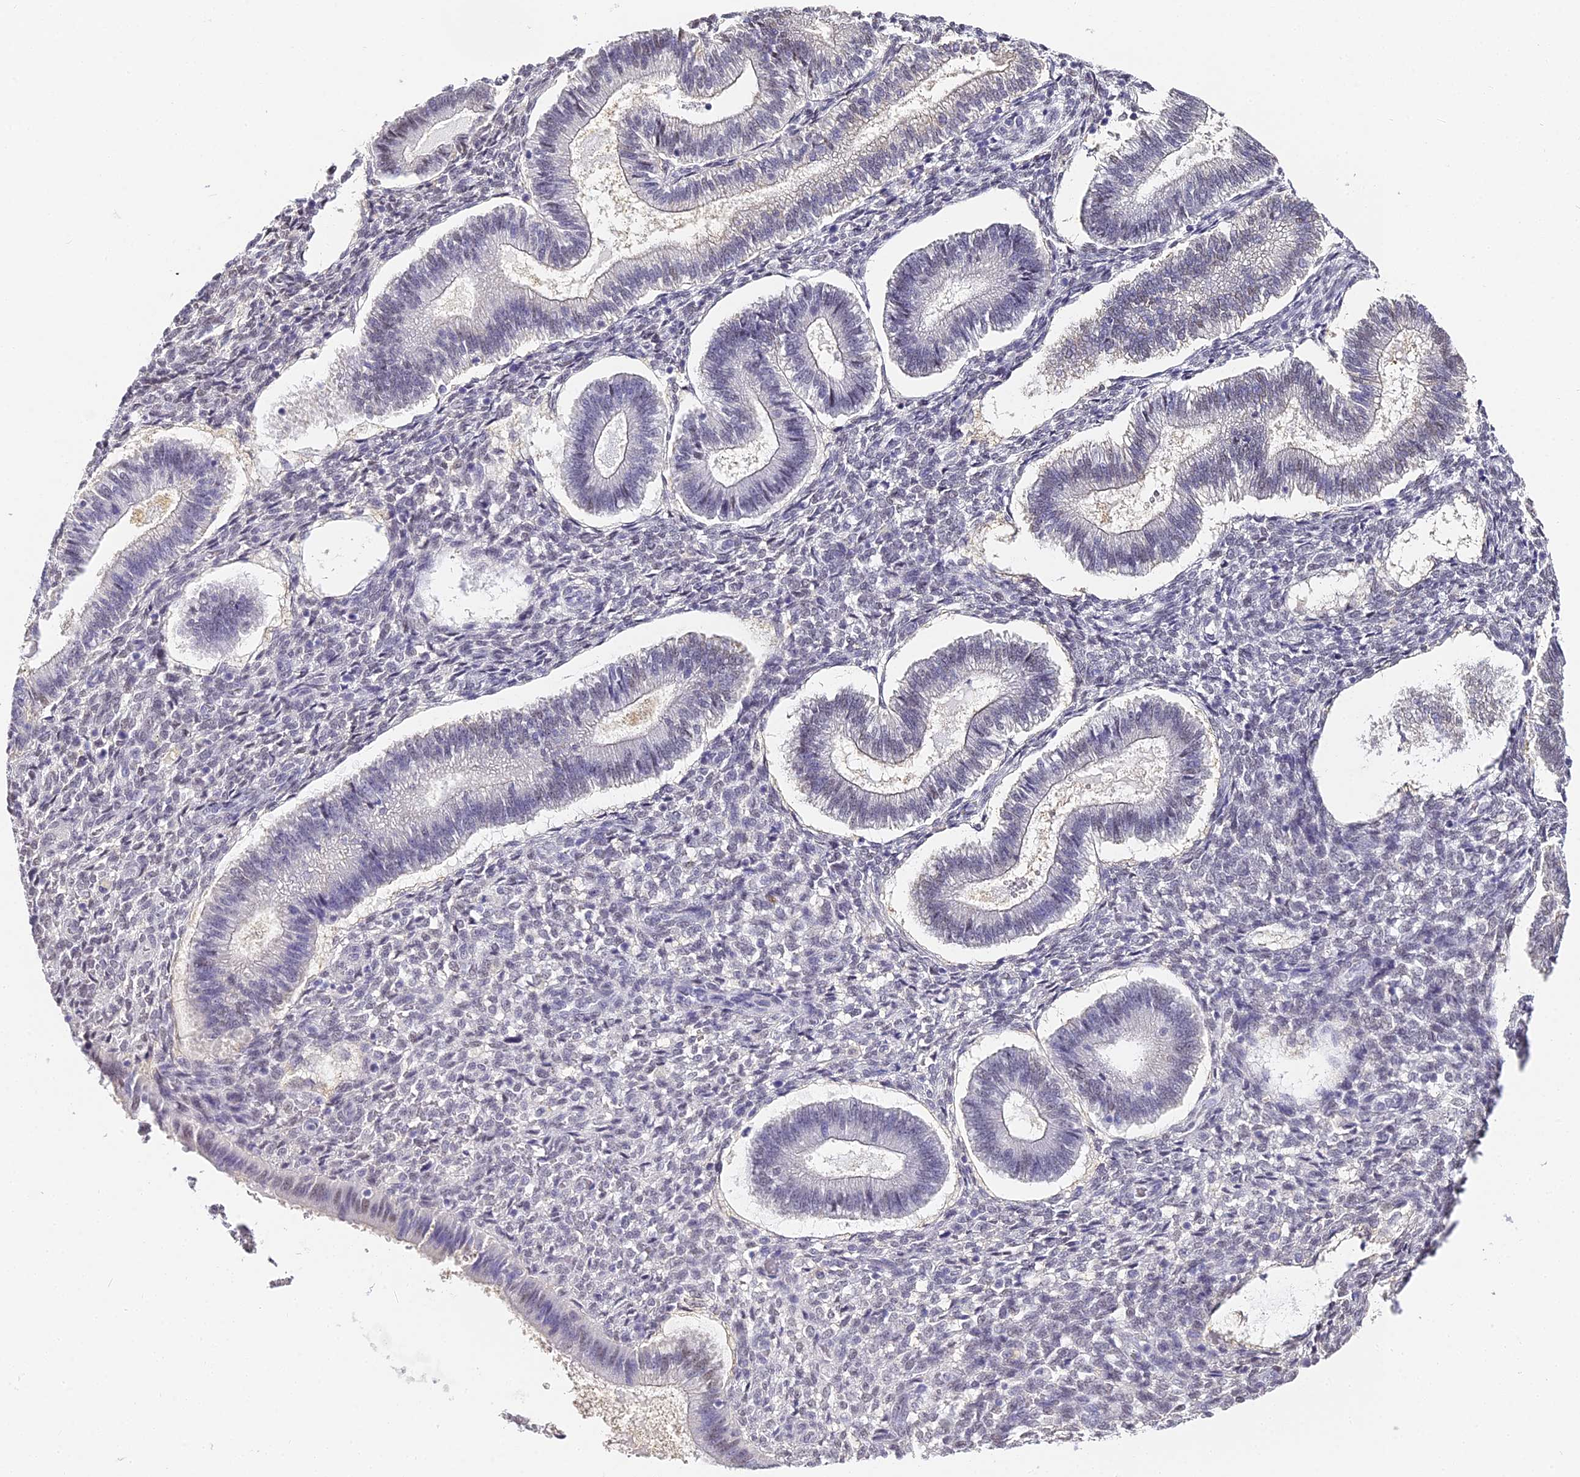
{"staining": {"intensity": "weak", "quantity": "25%-75%", "location": "nuclear"}, "tissue": "endometrium", "cell_type": "Cells in endometrial stroma", "image_type": "normal", "snomed": [{"axis": "morphology", "description": "Normal tissue, NOS"}, {"axis": "topography", "description": "Endometrium"}], "caption": "Immunohistochemical staining of unremarkable endometrium shows weak nuclear protein expression in about 25%-75% of cells in endometrial stroma.", "gene": "ABHD14A", "patient": {"sex": "female", "age": 25}}